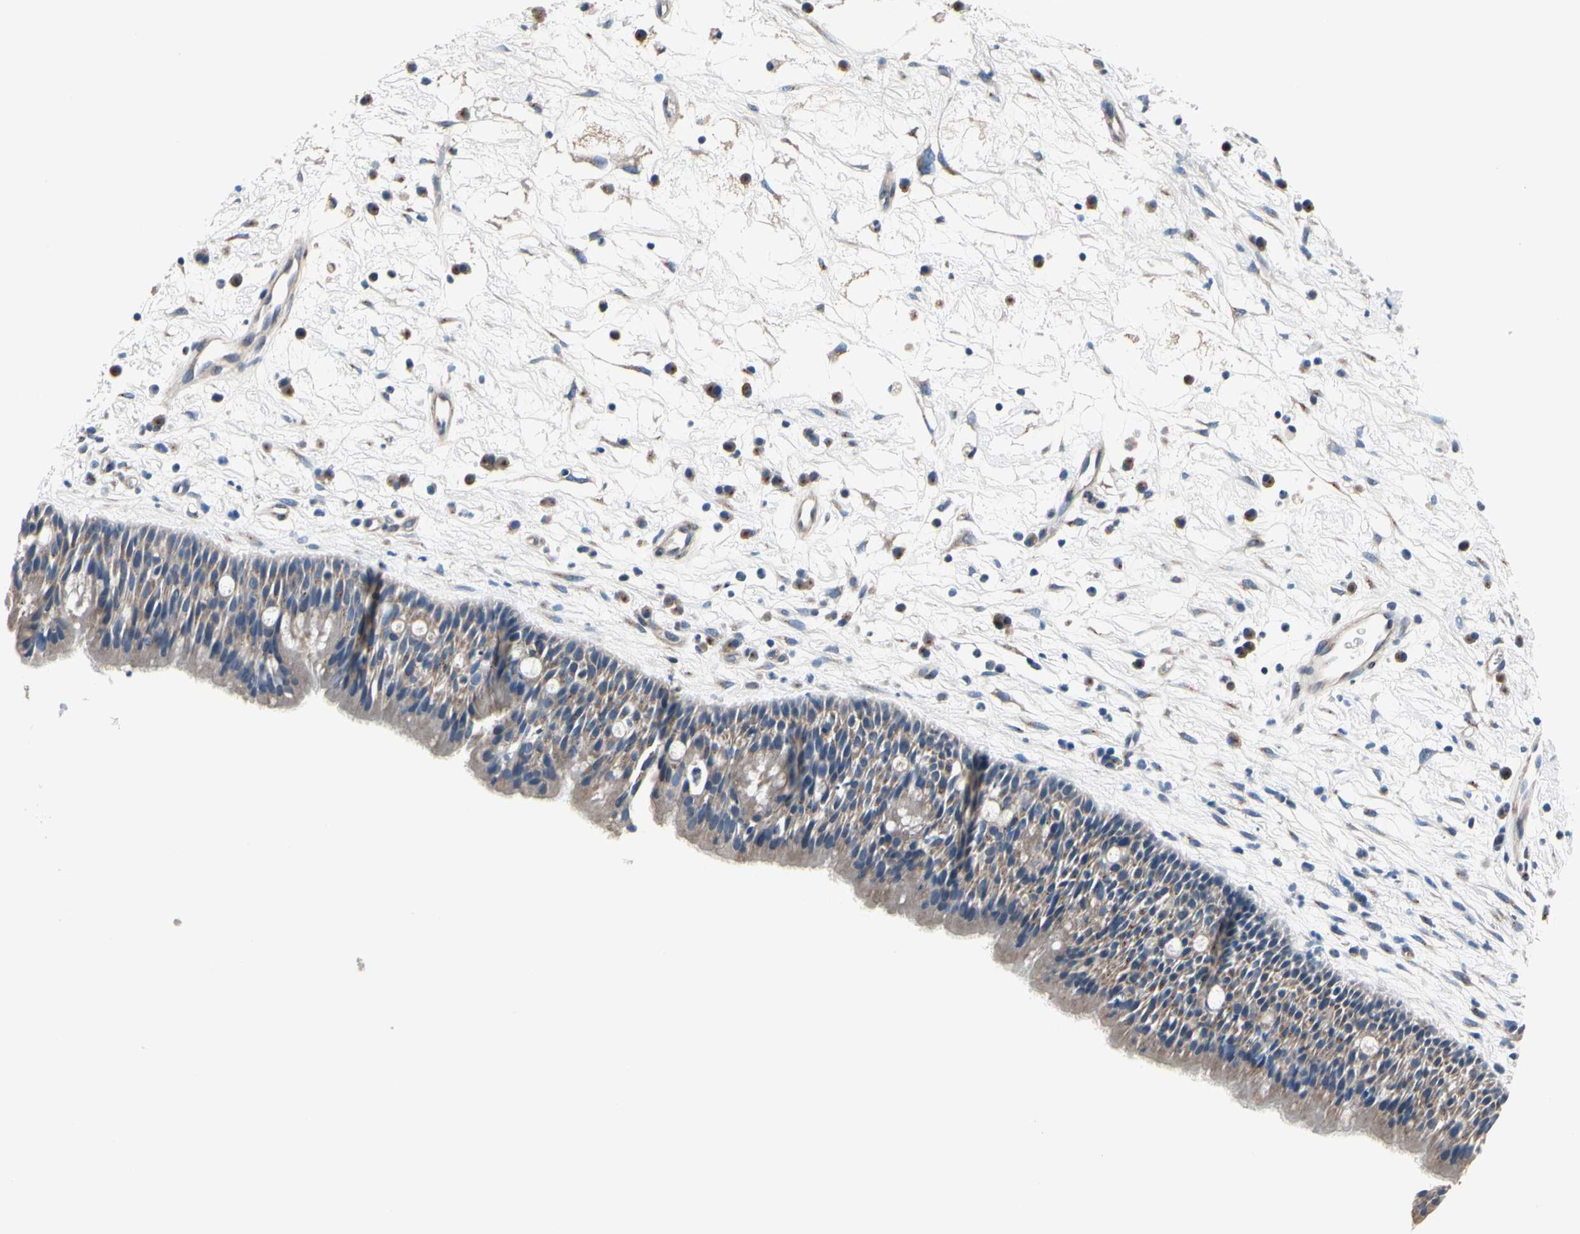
{"staining": {"intensity": "weak", "quantity": ">75%", "location": "cytoplasmic/membranous"}, "tissue": "nasopharynx", "cell_type": "Respiratory epithelial cells", "image_type": "normal", "snomed": [{"axis": "morphology", "description": "Normal tissue, NOS"}, {"axis": "topography", "description": "Nasopharynx"}], "caption": "A high-resolution photomicrograph shows immunohistochemistry (IHC) staining of unremarkable nasopharynx, which displays weak cytoplasmic/membranous expression in approximately >75% of respiratory epithelial cells.", "gene": "PRKAR2B", "patient": {"sex": "male", "age": 13}}